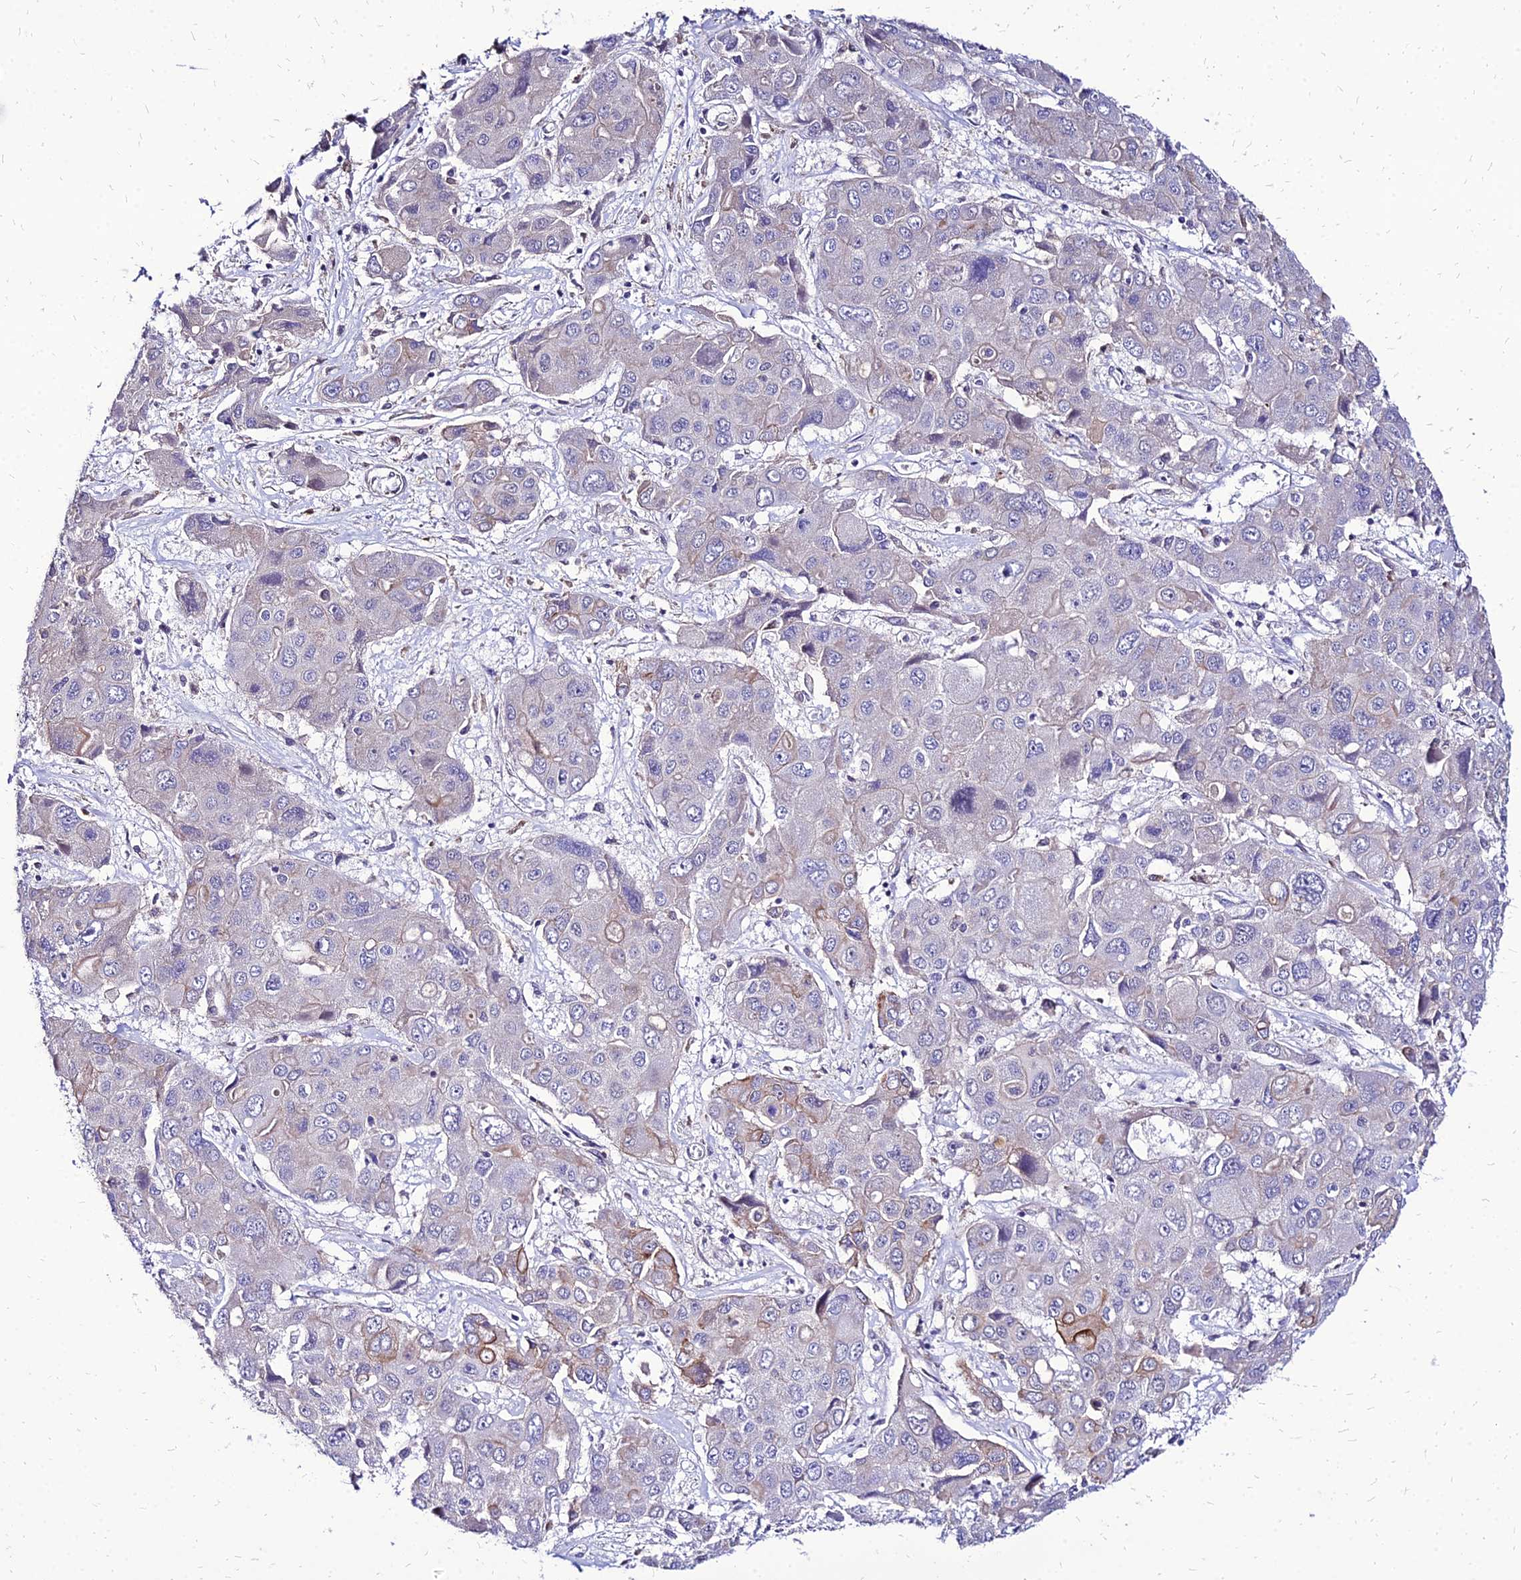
{"staining": {"intensity": "moderate", "quantity": "<25%", "location": "cytoplasmic/membranous"}, "tissue": "liver cancer", "cell_type": "Tumor cells", "image_type": "cancer", "snomed": [{"axis": "morphology", "description": "Cholangiocarcinoma"}, {"axis": "topography", "description": "Liver"}], "caption": "Immunohistochemistry (DAB (3,3'-diaminobenzidine)) staining of liver cancer (cholangiocarcinoma) demonstrates moderate cytoplasmic/membranous protein staining in about <25% of tumor cells.", "gene": "YEATS2", "patient": {"sex": "male", "age": 67}}